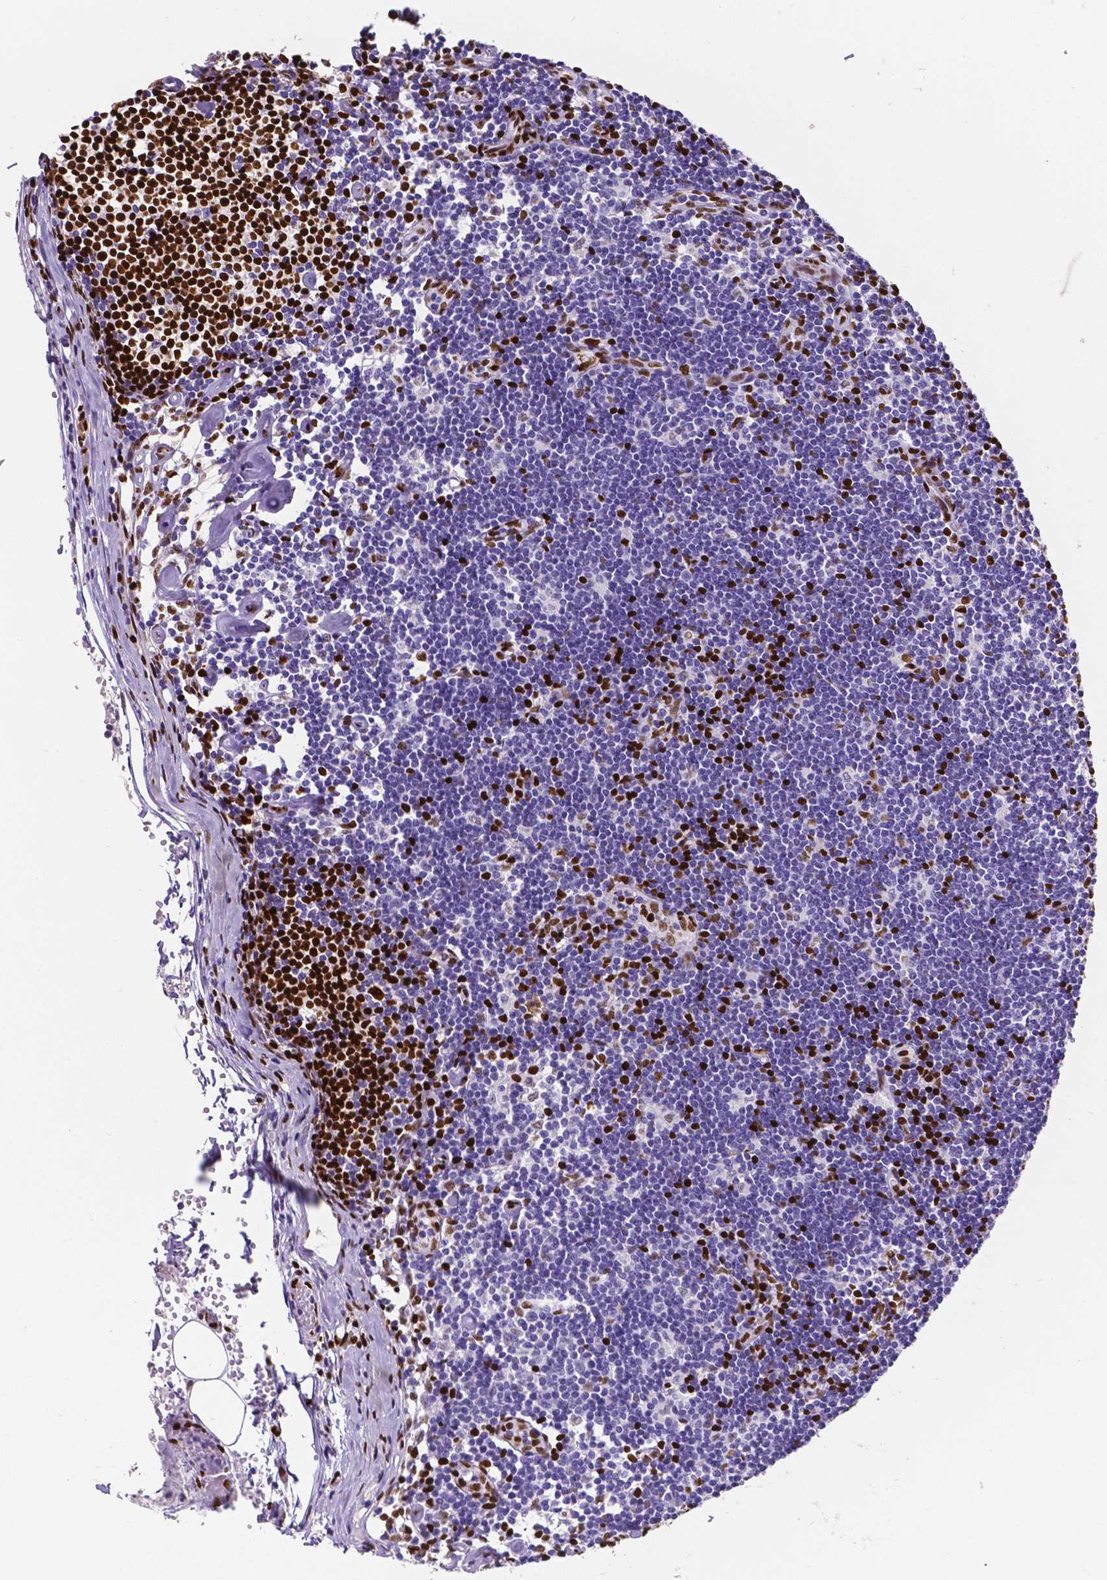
{"staining": {"intensity": "strong", "quantity": "25%-75%", "location": "nuclear"}, "tissue": "lymph node", "cell_type": "Germinal center cells", "image_type": "normal", "snomed": [{"axis": "morphology", "description": "Normal tissue, NOS"}, {"axis": "topography", "description": "Lymph node"}], "caption": "A brown stain labels strong nuclear staining of a protein in germinal center cells of benign human lymph node. The staining was performed using DAB, with brown indicating positive protein expression. Nuclei are stained blue with hematoxylin.", "gene": "MEF2C", "patient": {"sex": "female", "age": 42}}